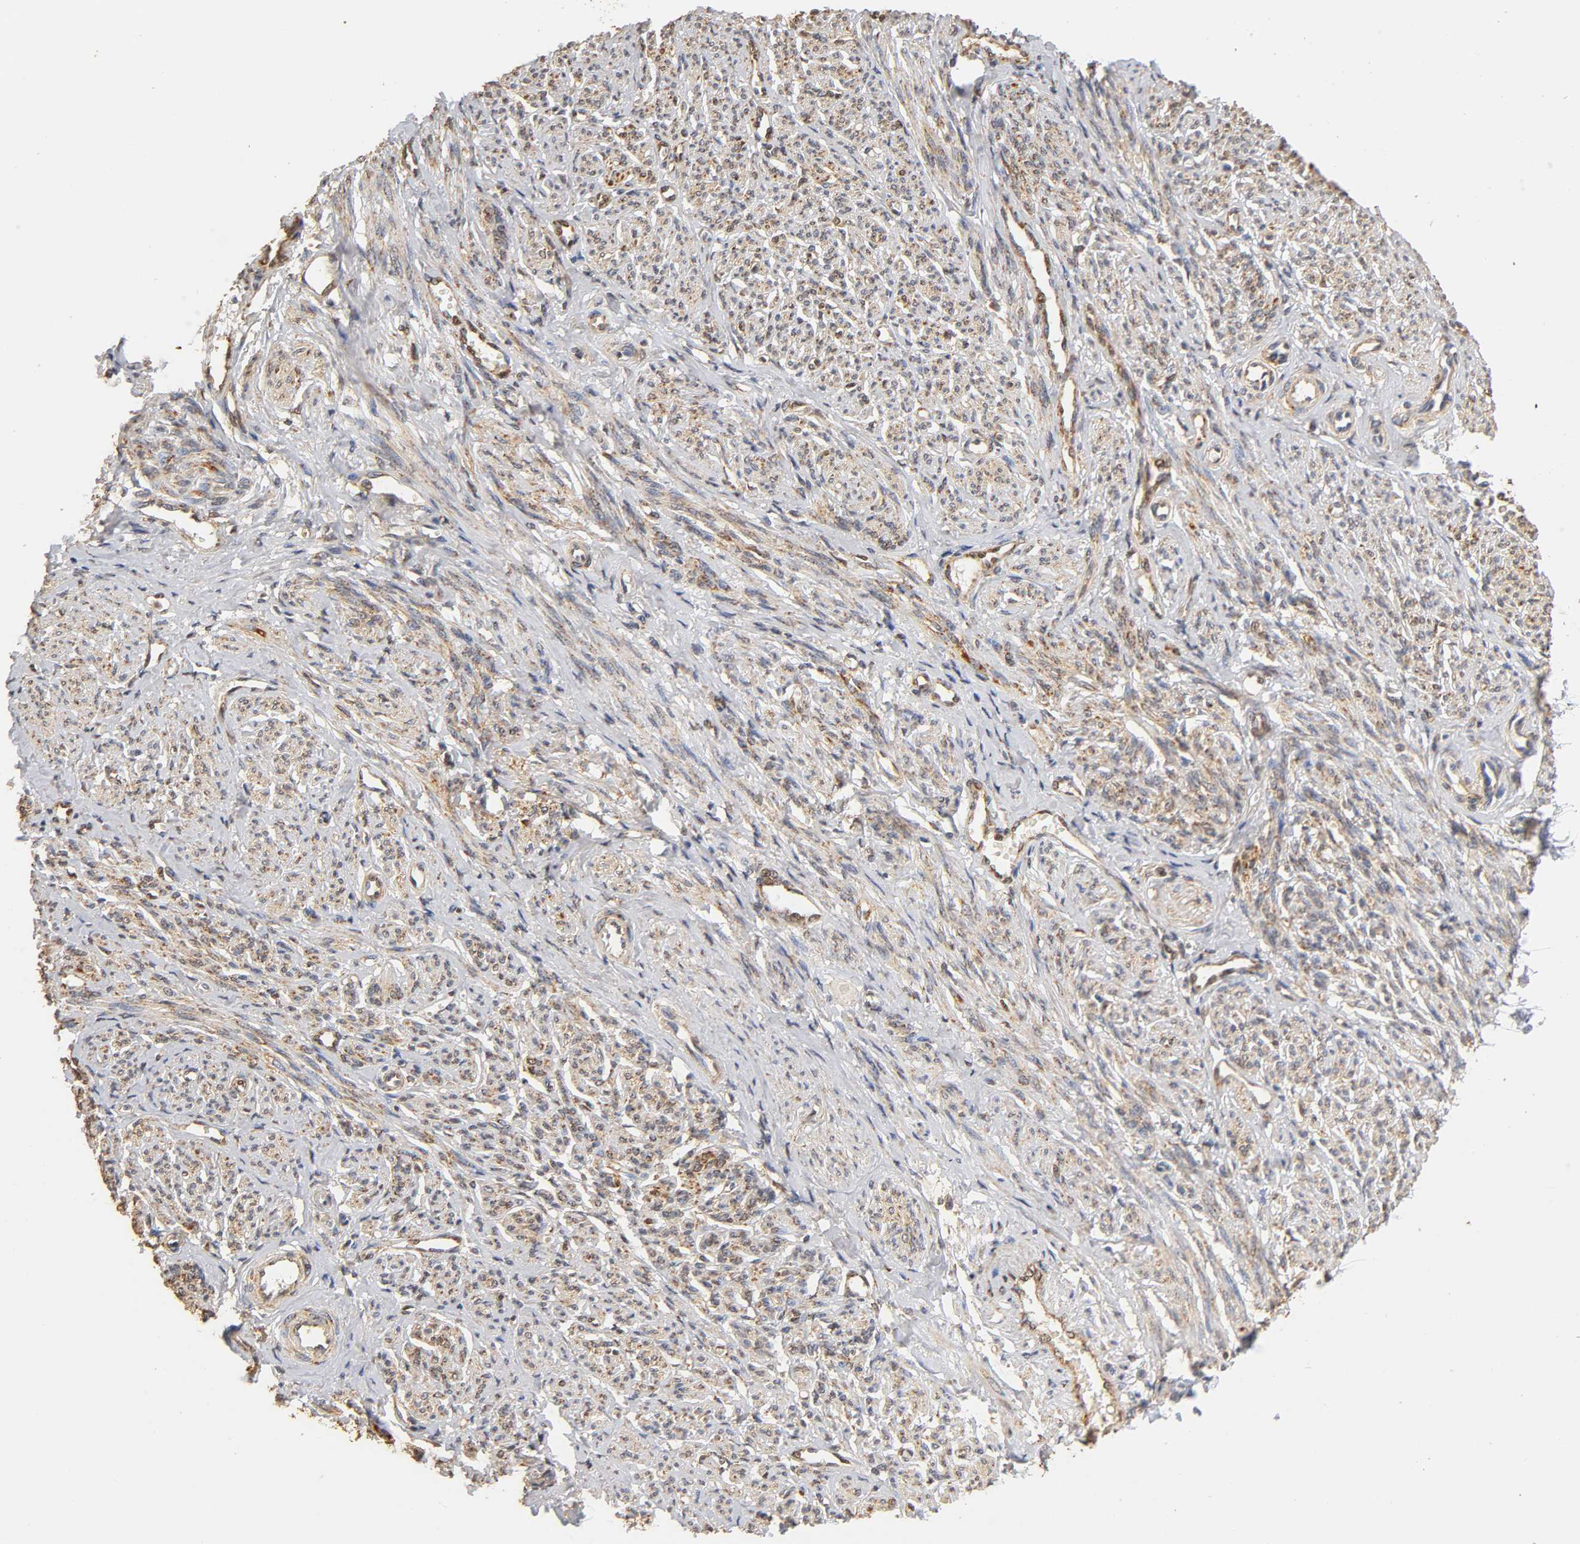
{"staining": {"intensity": "moderate", "quantity": "25%-75%", "location": "cytoplasmic/membranous"}, "tissue": "smooth muscle", "cell_type": "Smooth muscle cells", "image_type": "normal", "snomed": [{"axis": "morphology", "description": "Normal tissue, NOS"}, {"axis": "topography", "description": "Smooth muscle"}], "caption": "A high-resolution histopathology image shows immunohistochemistry staining of normal smooth muscle, which shows moderate cytoplasmic/membranous expression in approximately 25%-75% of smooth muscle cells.", "gene": "PKN1", "patient": {"sex": "female", "age": 65}}